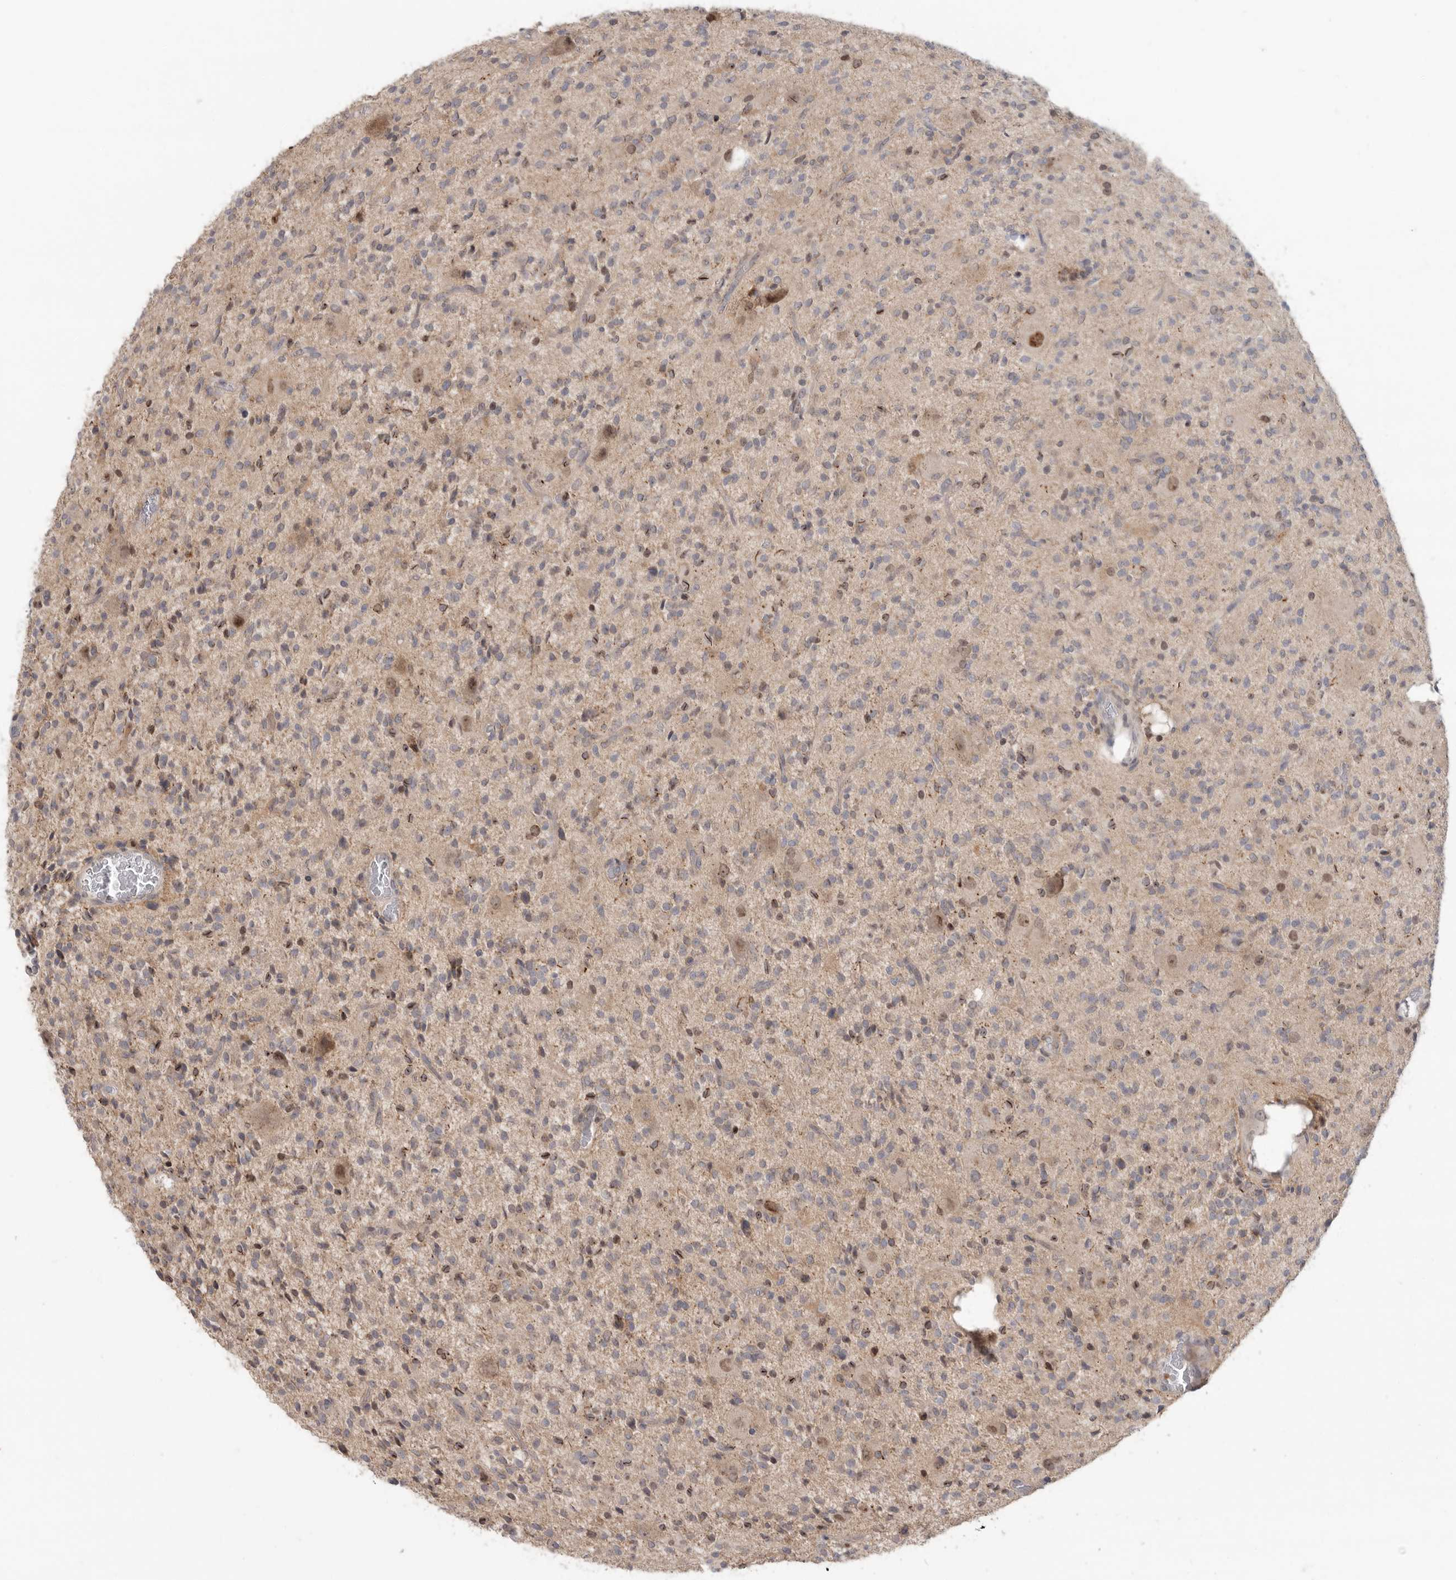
{"staining": {"intensity": "weak", "quantity": "25%-75%", "location": "cytoplasmic/membranous,nuclear"}, "tissue": "glioma", "cell_type": "Tumor cells", "image_type": "cancer", "snomed": [{"axis": "morphology", "description": "Glioma, malignant, High grade"}, {"axis": "topography", "description": "Brain"}], "caption": "IHC of human glioma shows low levels of weak cytoplasmic/membranous and nuclear staining in about 25%-75% of tumor cells. The staining was performed using DAB (3,3'-diaminobenzidine), with brown indicating positive protein expression. Nuclei are stained blue with hematoxylin.", "gene": "KLK5", "patient": {"sex": "male", "age": 34}}